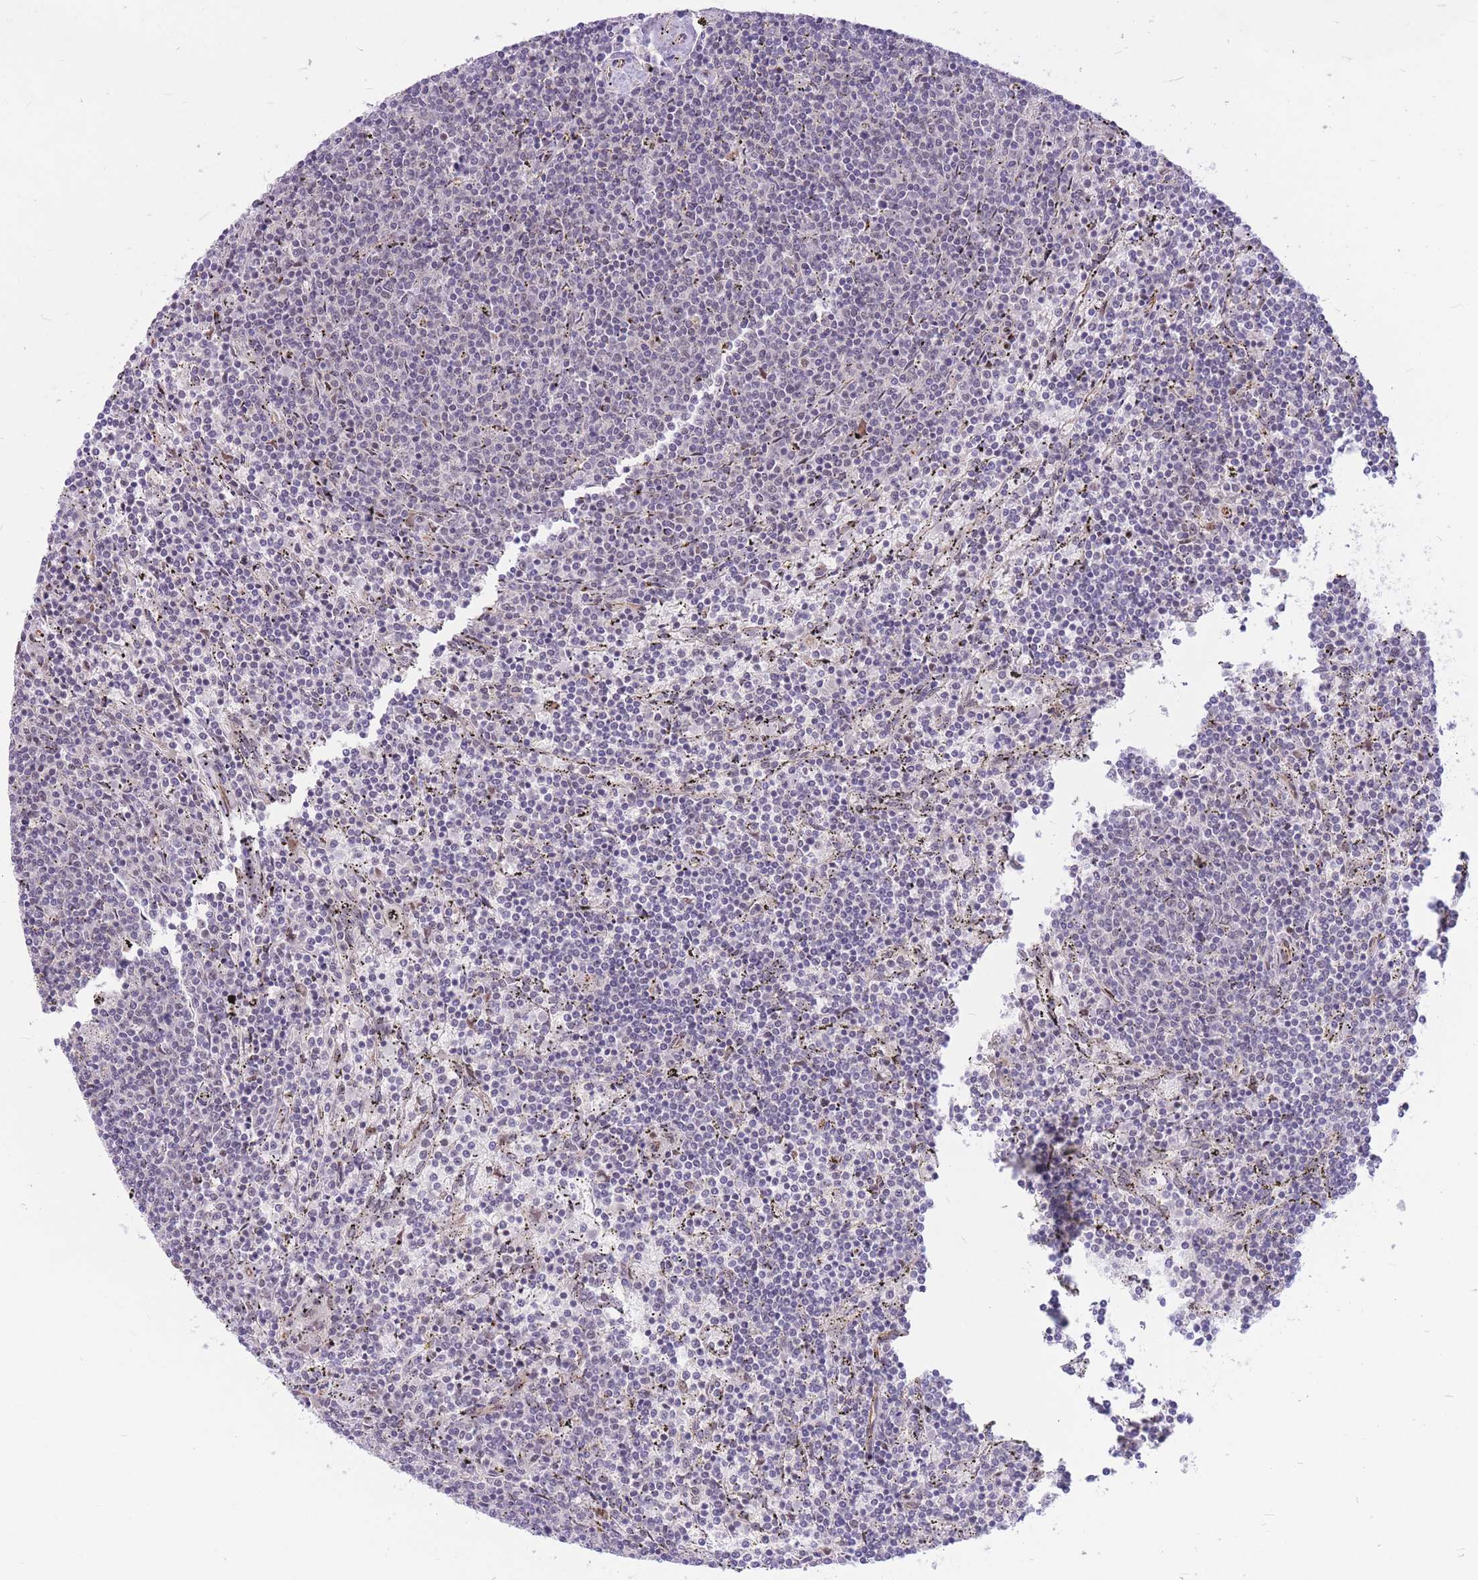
{"staining": {"intensity": "negative", "quantity": "none", "location": "none"}, "tissue": "lymphoma", "cell_type": "Tumor cells", "image_type": "cancer", "snomed": [{"axis": "morphology", "description": "Malignant lymphoma, non-Hodgkin's type, Low grade"}, {"axis": "topography", "description": "Spleen"}], "caption": "Immunohistochemical staining of human low-grade malignant lymphoma, non-Hodgkin's type reveals no significant expression in tumor cells.", "gene": "ERCC2", "patient": {"sex": "female", "age": 50}}